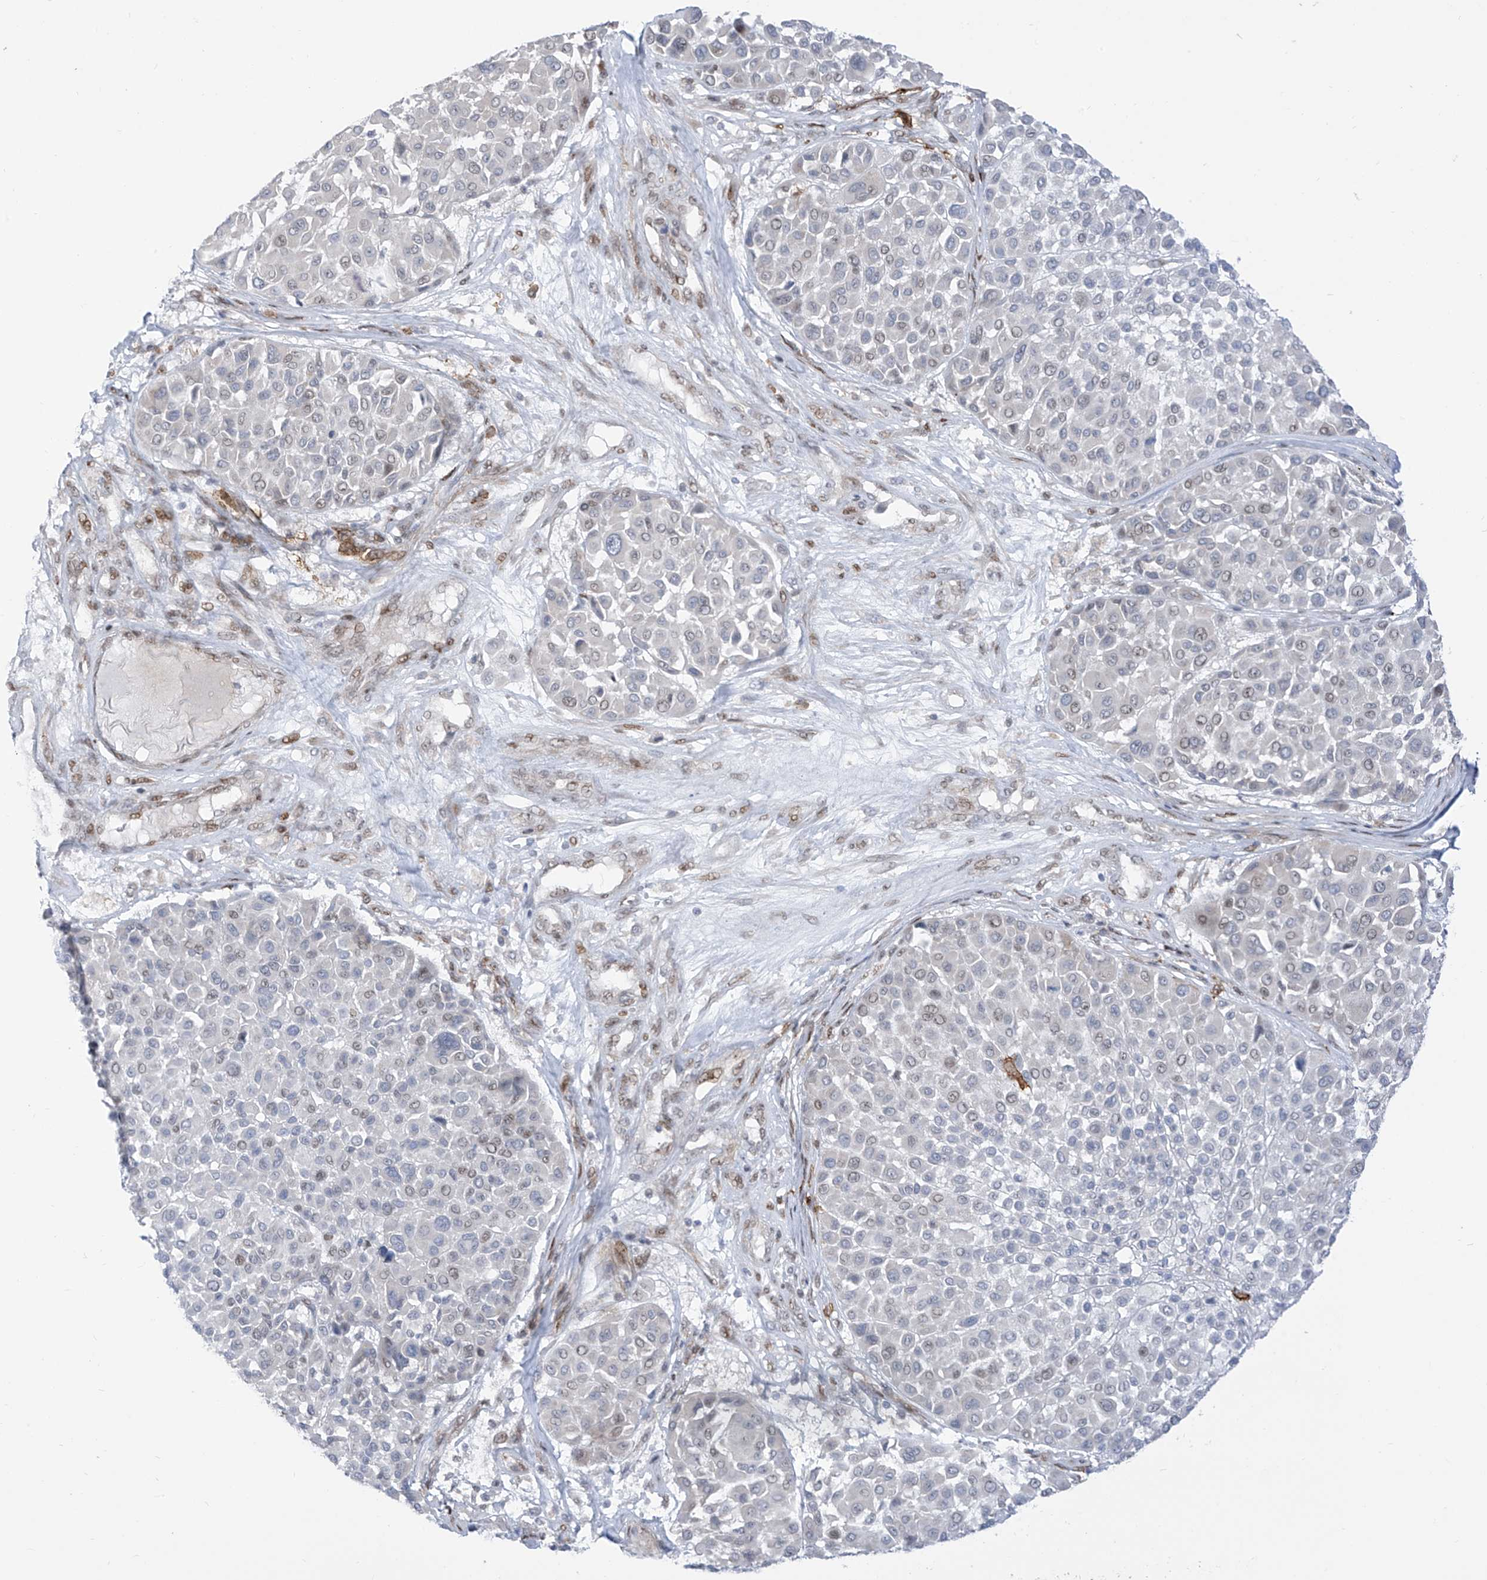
{"staining": {"intensity": "negative", "quantity": "none", "location": "none"}, "tissue": "melanoma", "cell_type": "Tumor cells", "image_type": "cancer", "snomed": [{"axis": "morphology", "description": "Malignant melanoma, Metastatic site"}, {"axis": "topography", "description": "Soft tissue"}], "caption": "This is an immunohistochemistry (IHC) image of human melanoma. There is no expression in tumor cells.", "gene": "LIN9", "patient": {"sex": "male", "age": 41}}